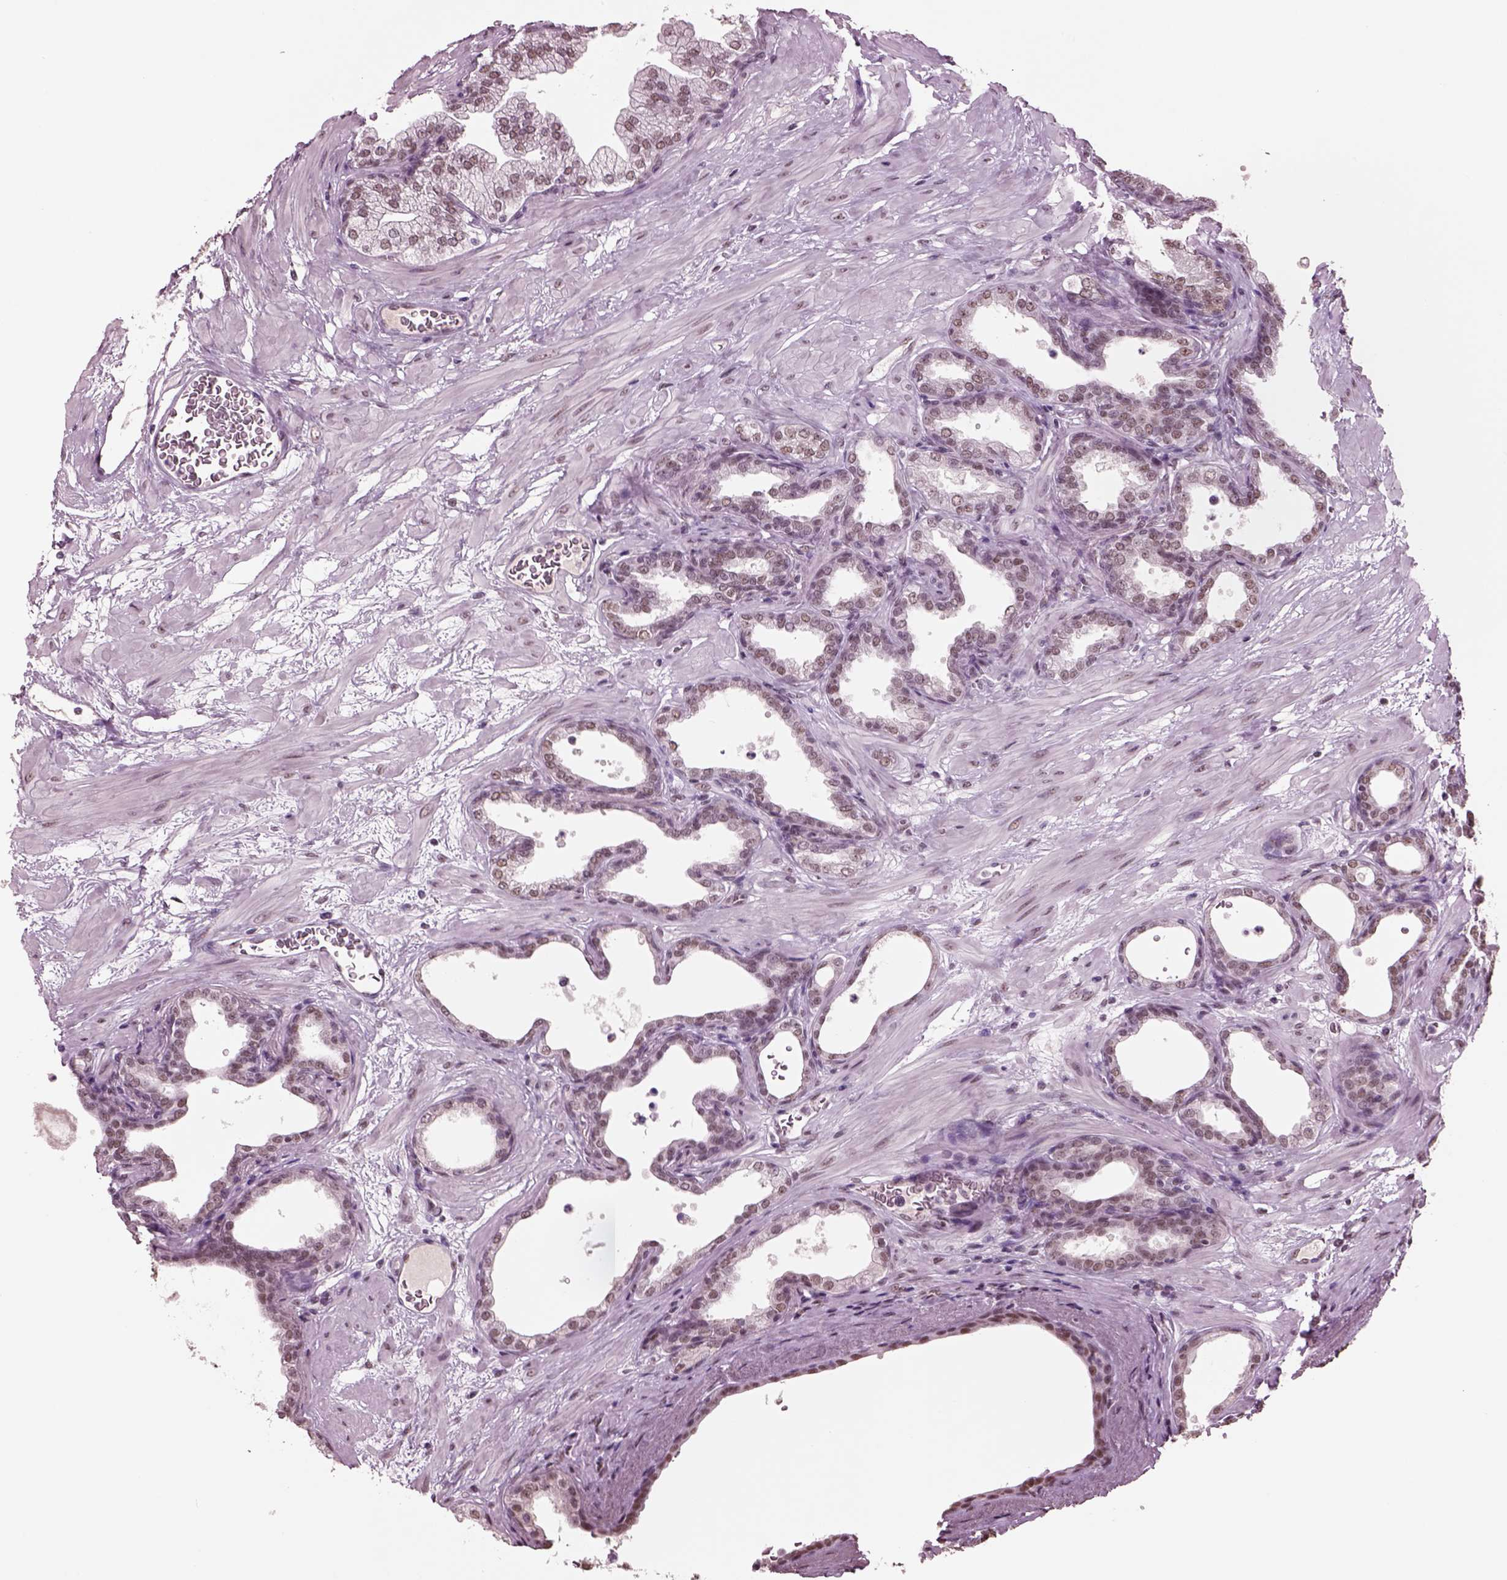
{"staining": {"intensity": "moderate", "quantity": ">75%", "location": "nuclear"}, "tissue": "prostate", "cell_type": "Glandular cells", "image_type": "normal", "snomed": [{"axis": "morphology", "description": "Normal tissue, NOS"}, {"axis": "topography", "description": "Prostate"}], "caption": "This histopathology image demonstrates immunohistochemistry (IHC) staining of normal prostate, with medium moderate nuclear positivity in approximately >75% of glandular cells.", "gene": "SEPHS1", "patient": {"sex": "male", "age": 37}}